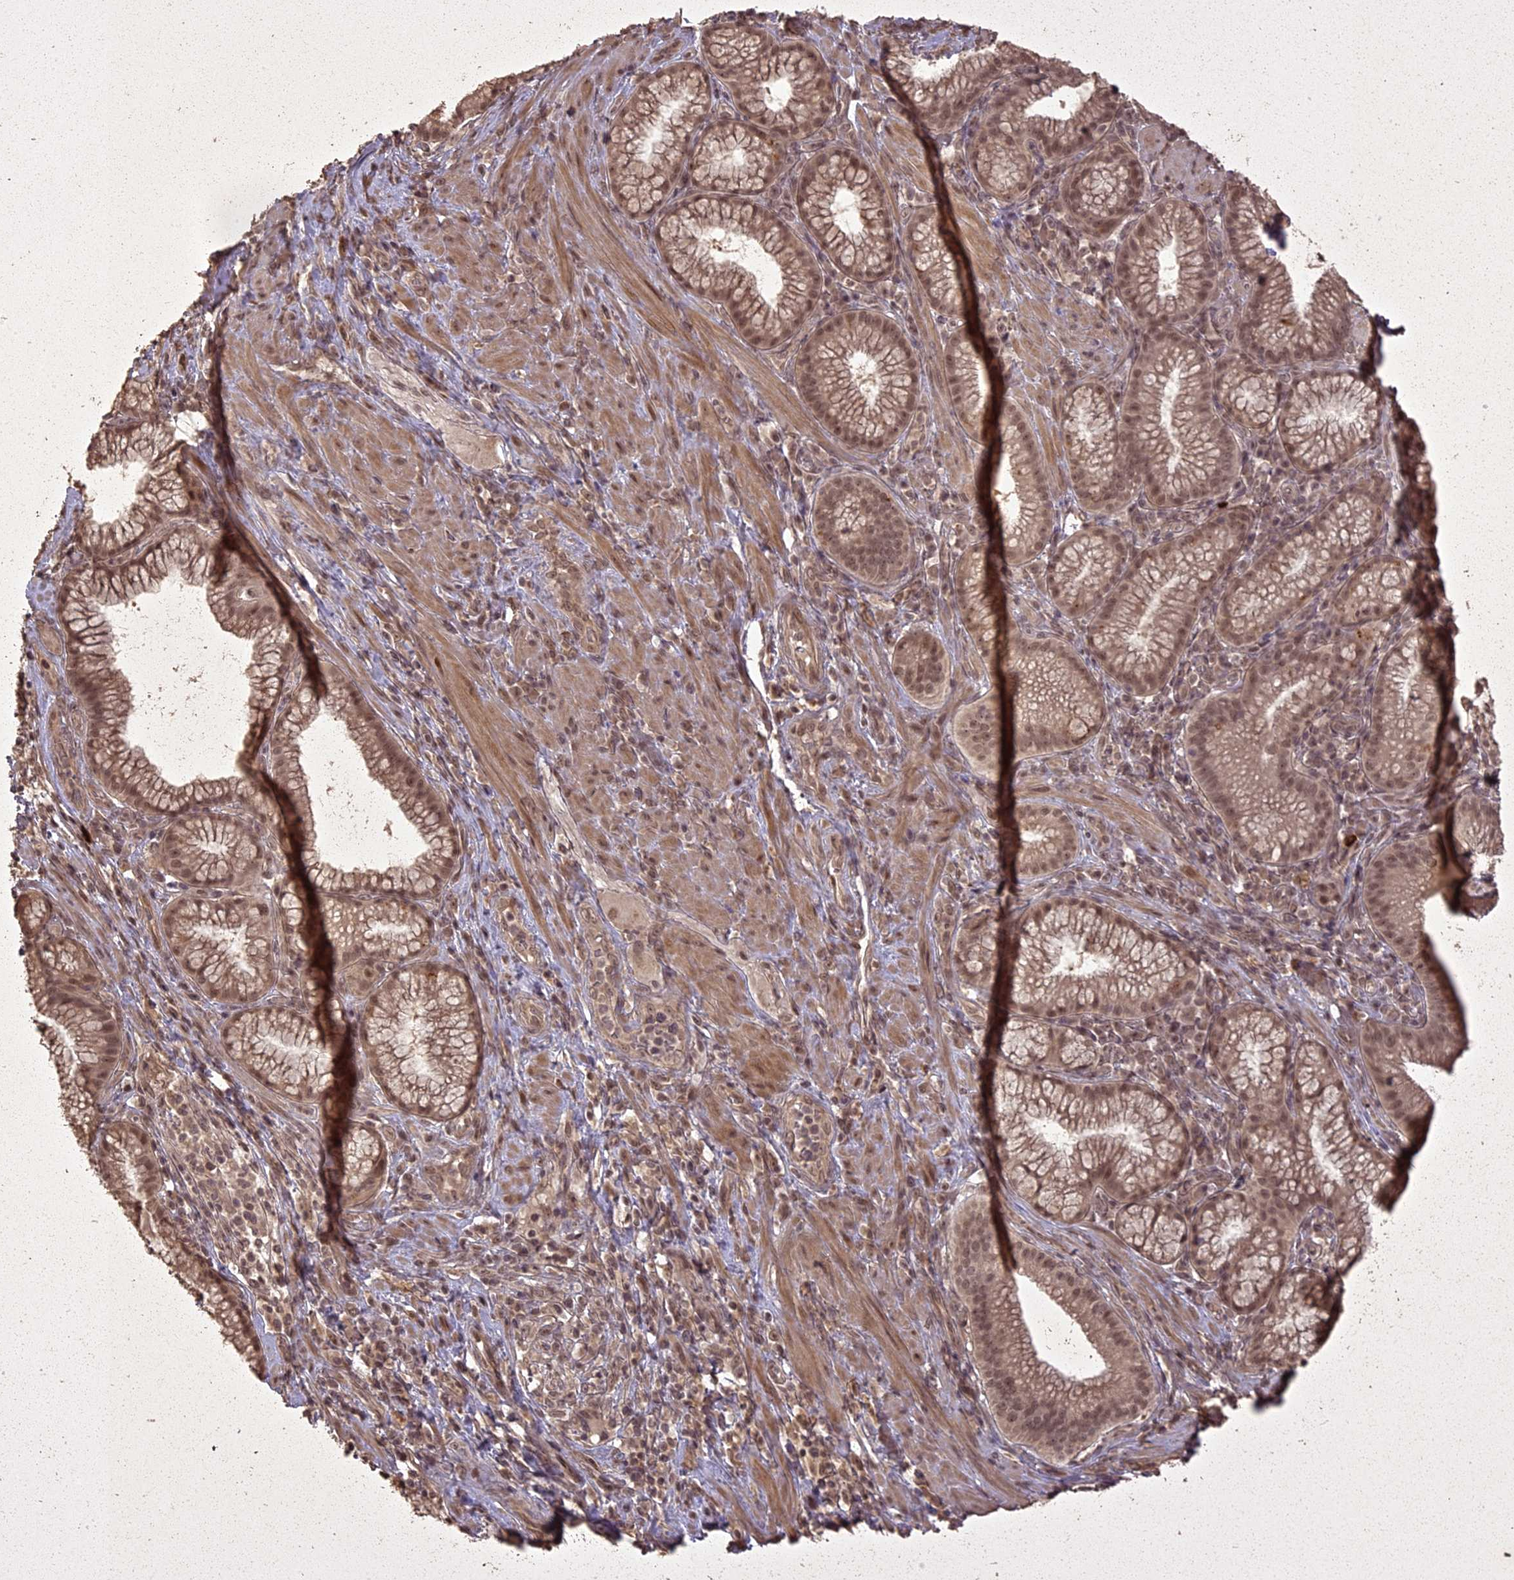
{"staining": {"intensity": "moderate", "quantity": ">75%", "location": "cytoplasmic/membranous,nuclear"}, "tissue": "pancreatic cancer", "cell_type": "Tumor cells", "image_type": "cancer", "snomed": [{"axis": "morphology", "description": "Adenocarcinoma, NOS"}, {"axis": "topography", "description": "Pancreas"}], "caption": "A micrograph of pancreatic adenocarcinoma stained for a protein demonstrates moderate cytoplasmic/membranous and nuclear brown staining in tumor cells.", "gene": "LIN37", "patient": {"sex": "male", "age": 72}}